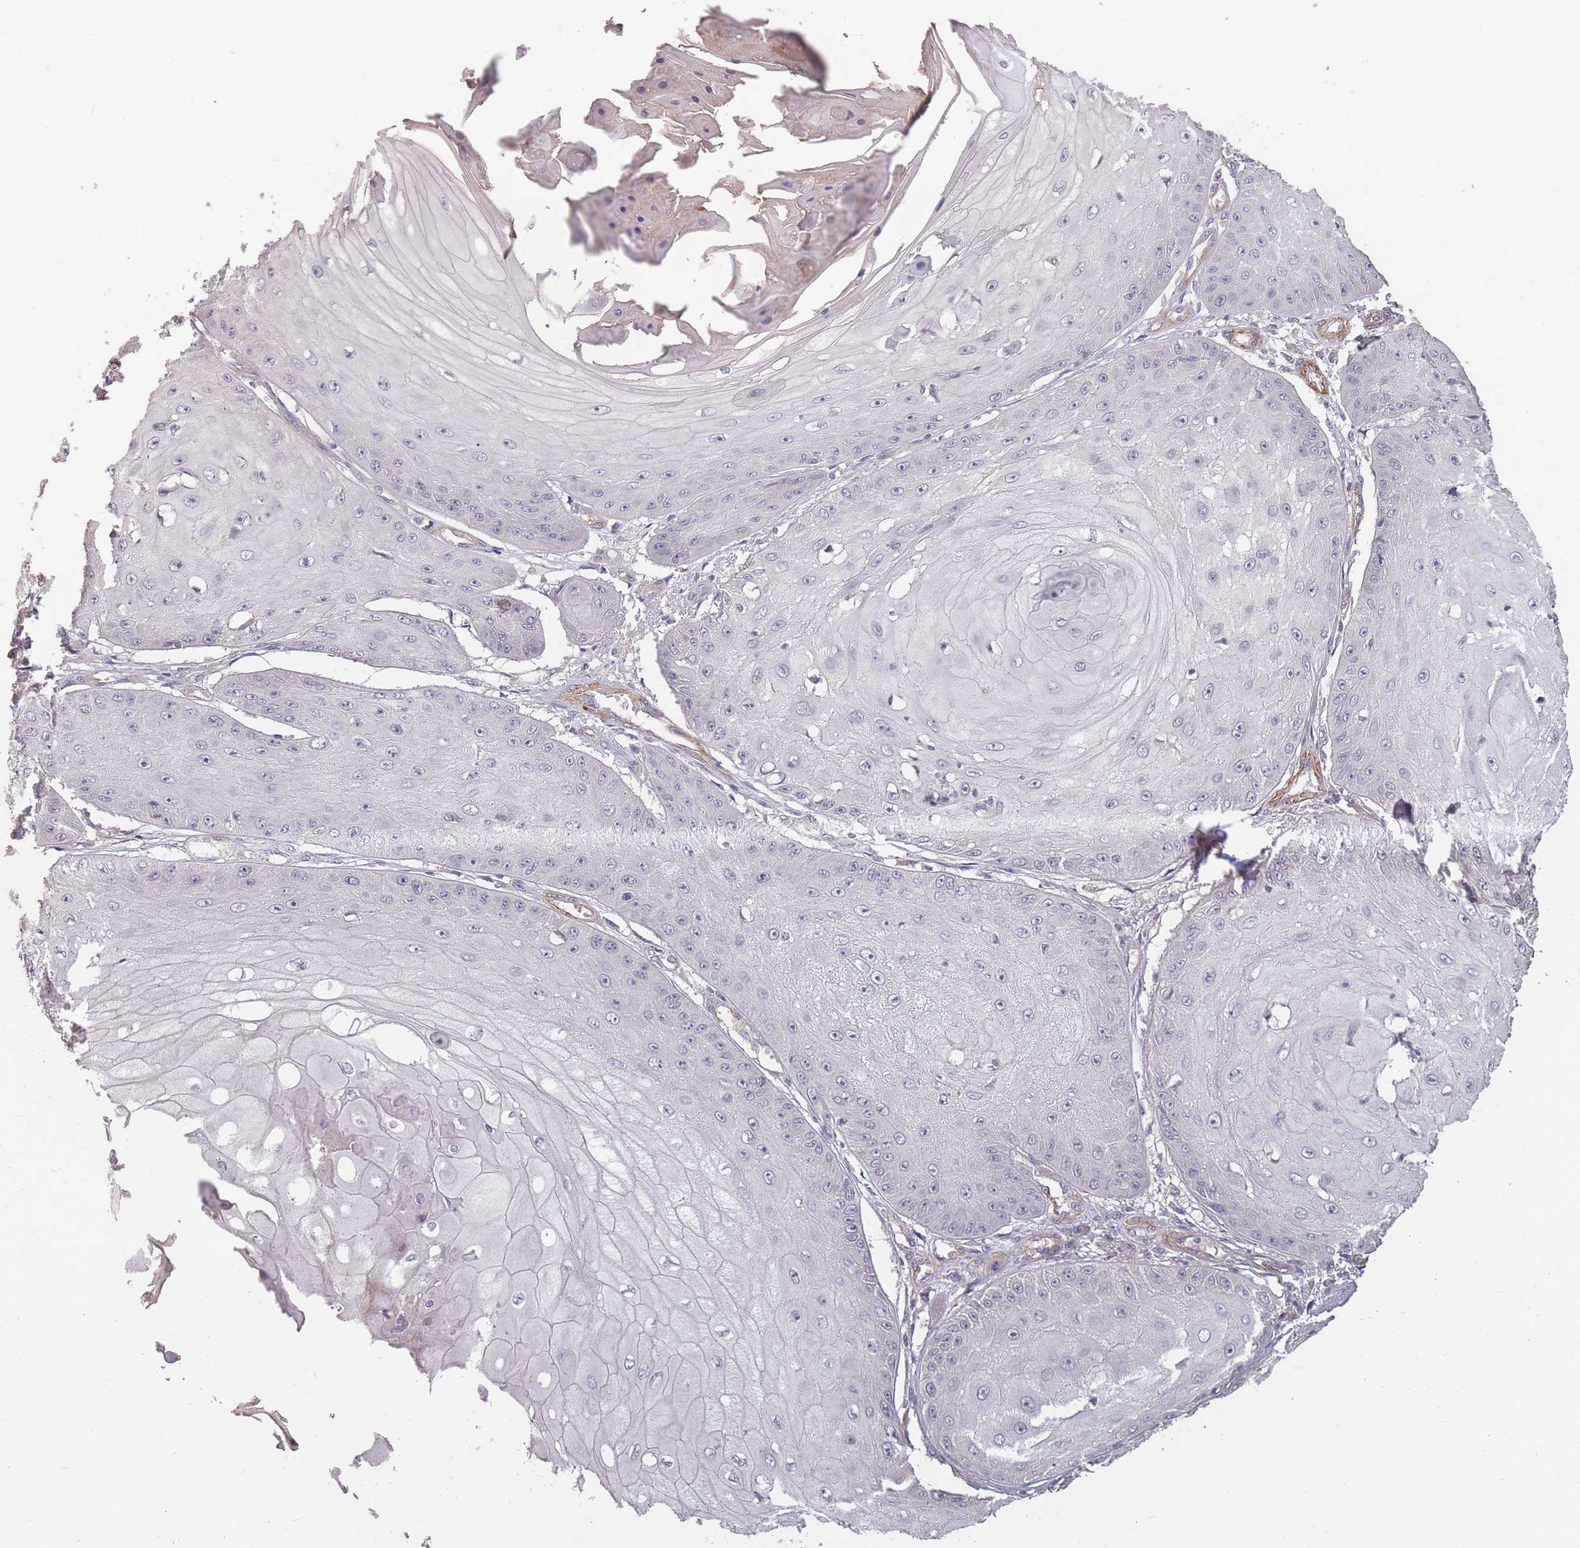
{"staining": {"intensity": "negative", "quantity": "none", "location": "none"}, "tissue": "skin cancer", "cell_type": "Tumor cells", "image_type": "cancer", "snomed": [{"axis": "morphology", "description": "Squamous cell carcinoma, NOS"}, {"axis": "topography", "description": "Skin"}], "caption": "Squamous cell carcinoma (skin) was stained to show a protein in brown. There is no significant positivity in tumor cells. Brightfield microscopy of immunohistochemistry stained with DAB (brown) and hematoxylin (blue), captured at high magnification.", "gene": "NLRC4", "patient": {"sex": "male", "age": 70}}